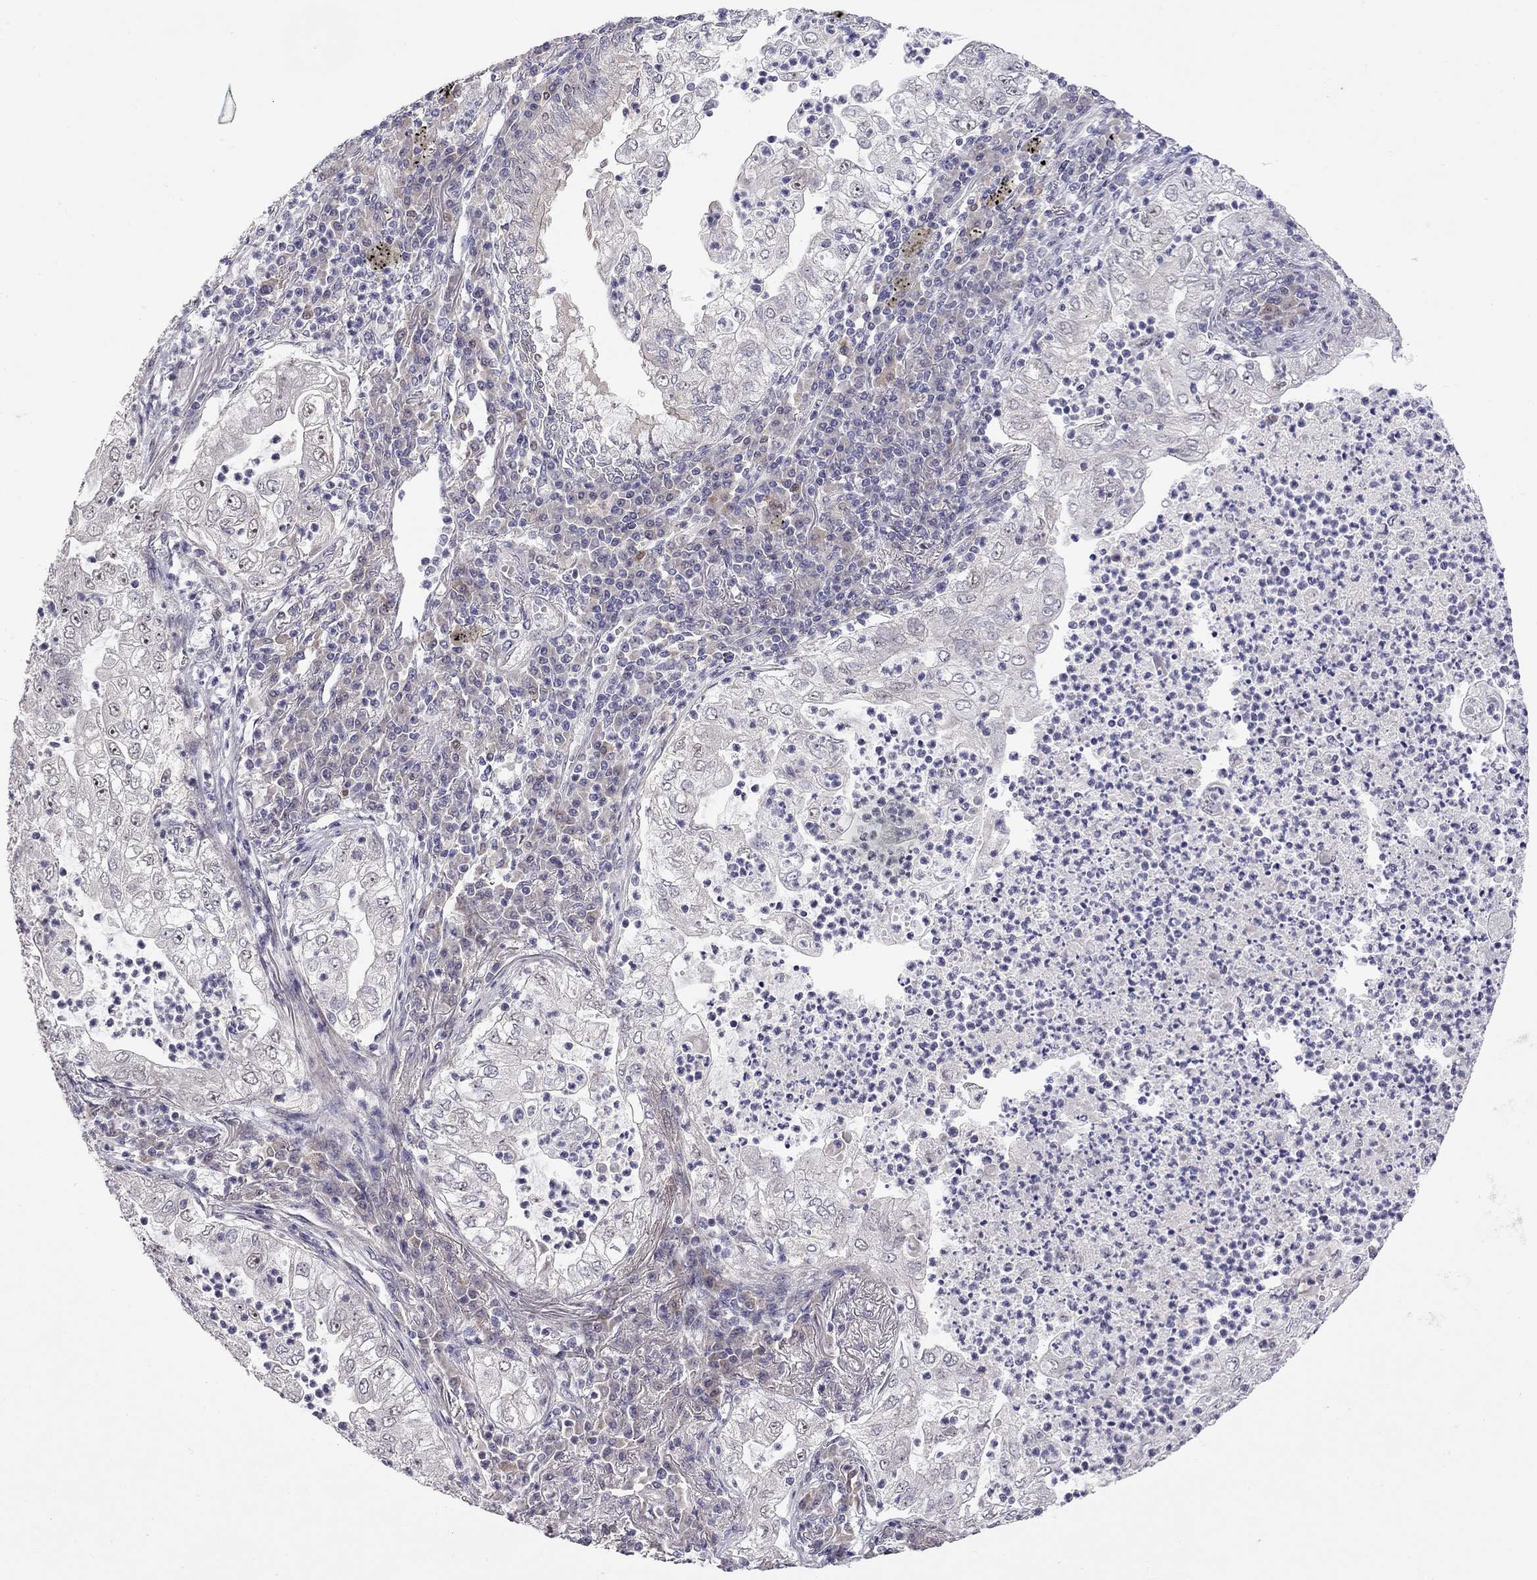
{"staining": {"intensity": "negative", "quantity": "none", "location": "none"}, "tissue": "lung cancer", "cell_type": "Tumor cells", "image_type": "cancer", "snomed": [{"axis": "morphology", "description": "Adenocarcinoma, NOS"}, {"axis": "topography", "description": "Lung"}], "caption": "Adenocarcinoma (lung) was stained to show a protein in brown. There is no significant expression in tumor cells.", "gene": "STXBP6", "patient": {"sex": "female", "age": 73}}